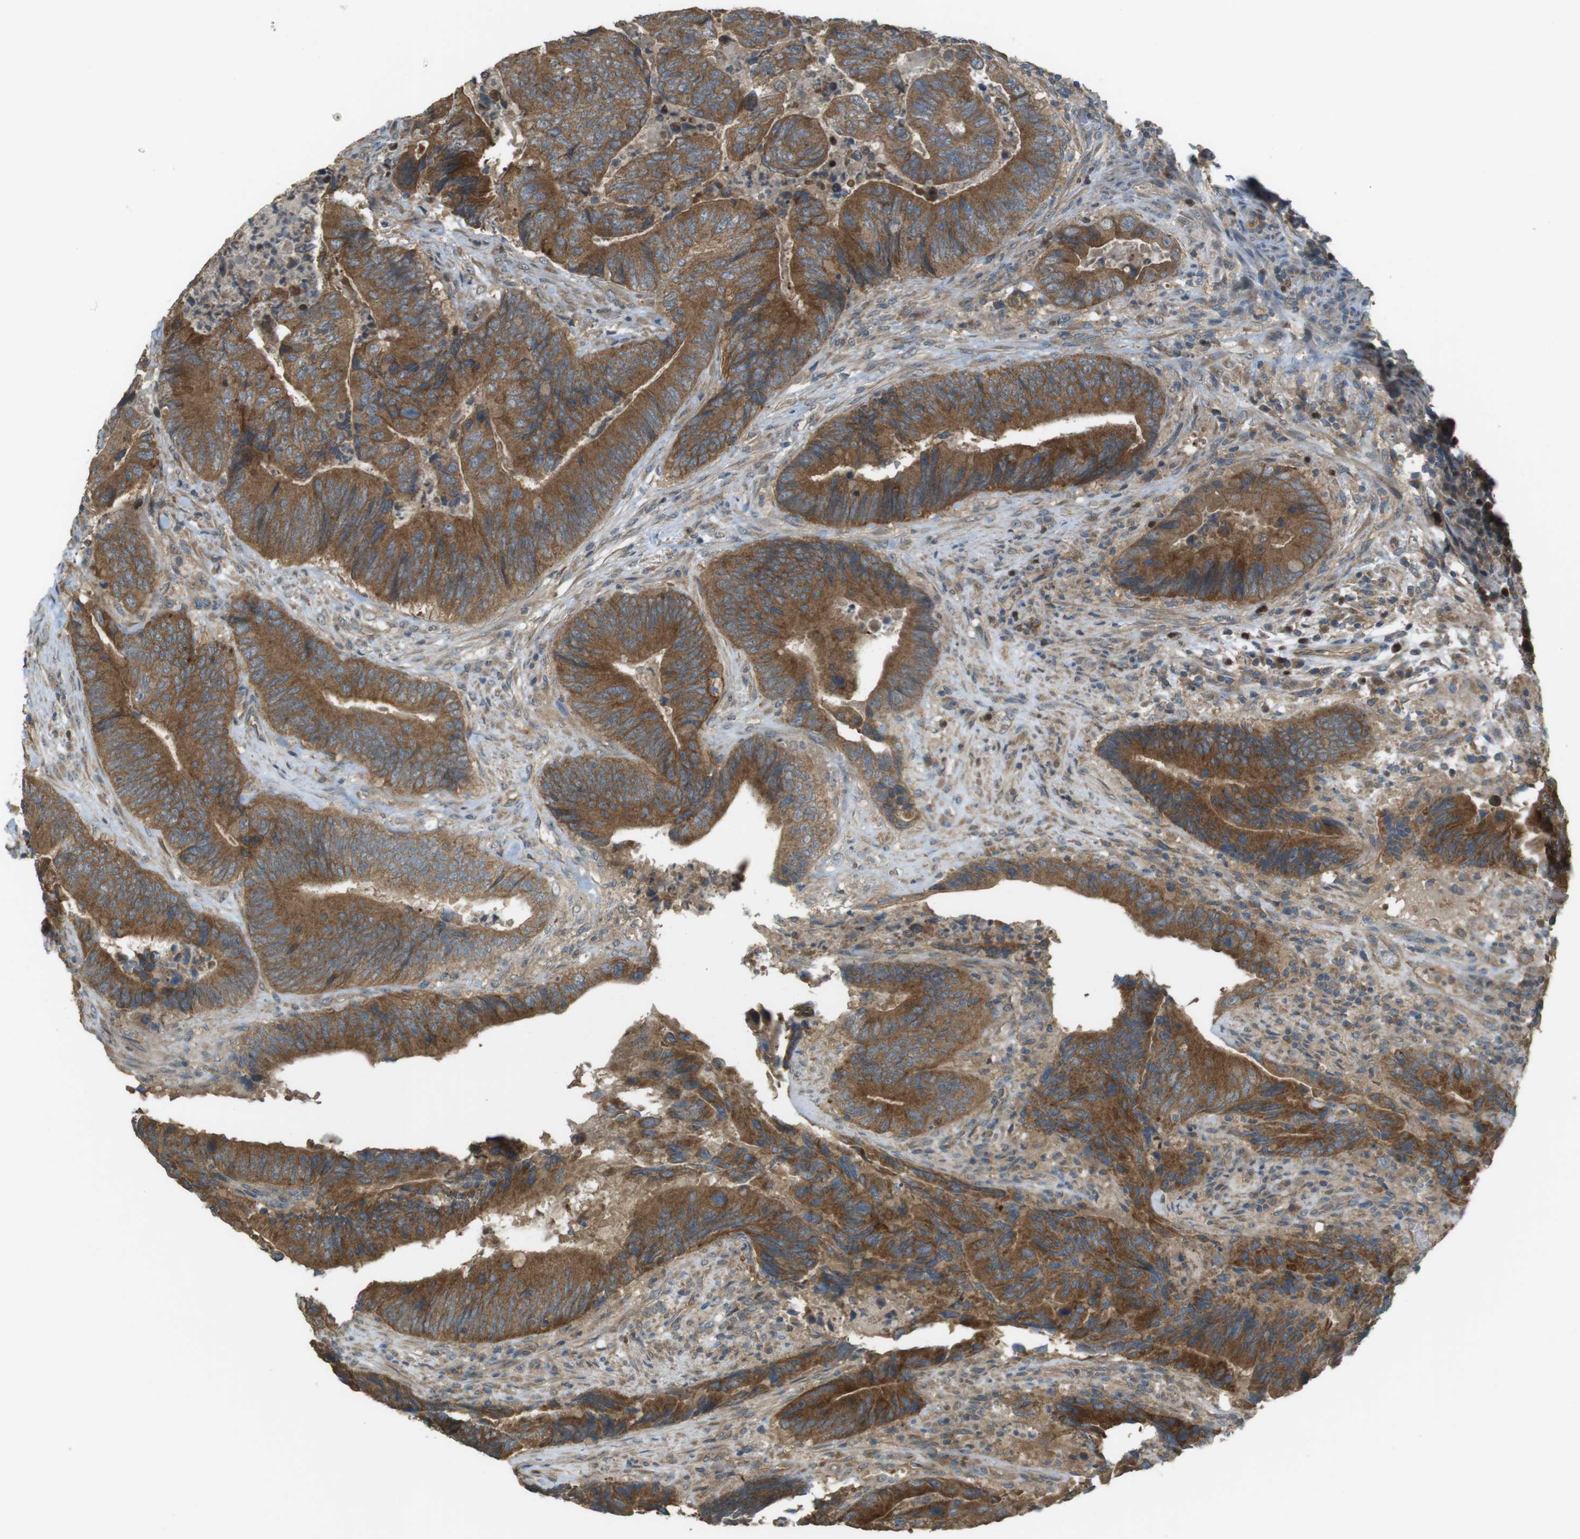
{"staining": {"intensity": "moderate", "quantity": ">75%", "location": "cytoplasmic/membranous"}, "tissue": "colorectal cancer", "cell_type": "Tumor cells", "image_type": "cancer", "snomed": [{"axis": "morphology", "description": "Normal tissue, NOS"}, {"axis": "morphology", "description": "Adenocarcinoma, NOS"}, {"axis": "topography", "description": "Colon"}], "caption": "Human colorectal cancer stained with a brown dye displays moderate cytoplasmic/membranous positive staining in about >75% of tumor cells.", "gene": "ZDHHC20", "patient": {"sex": "male", "age": 56}}